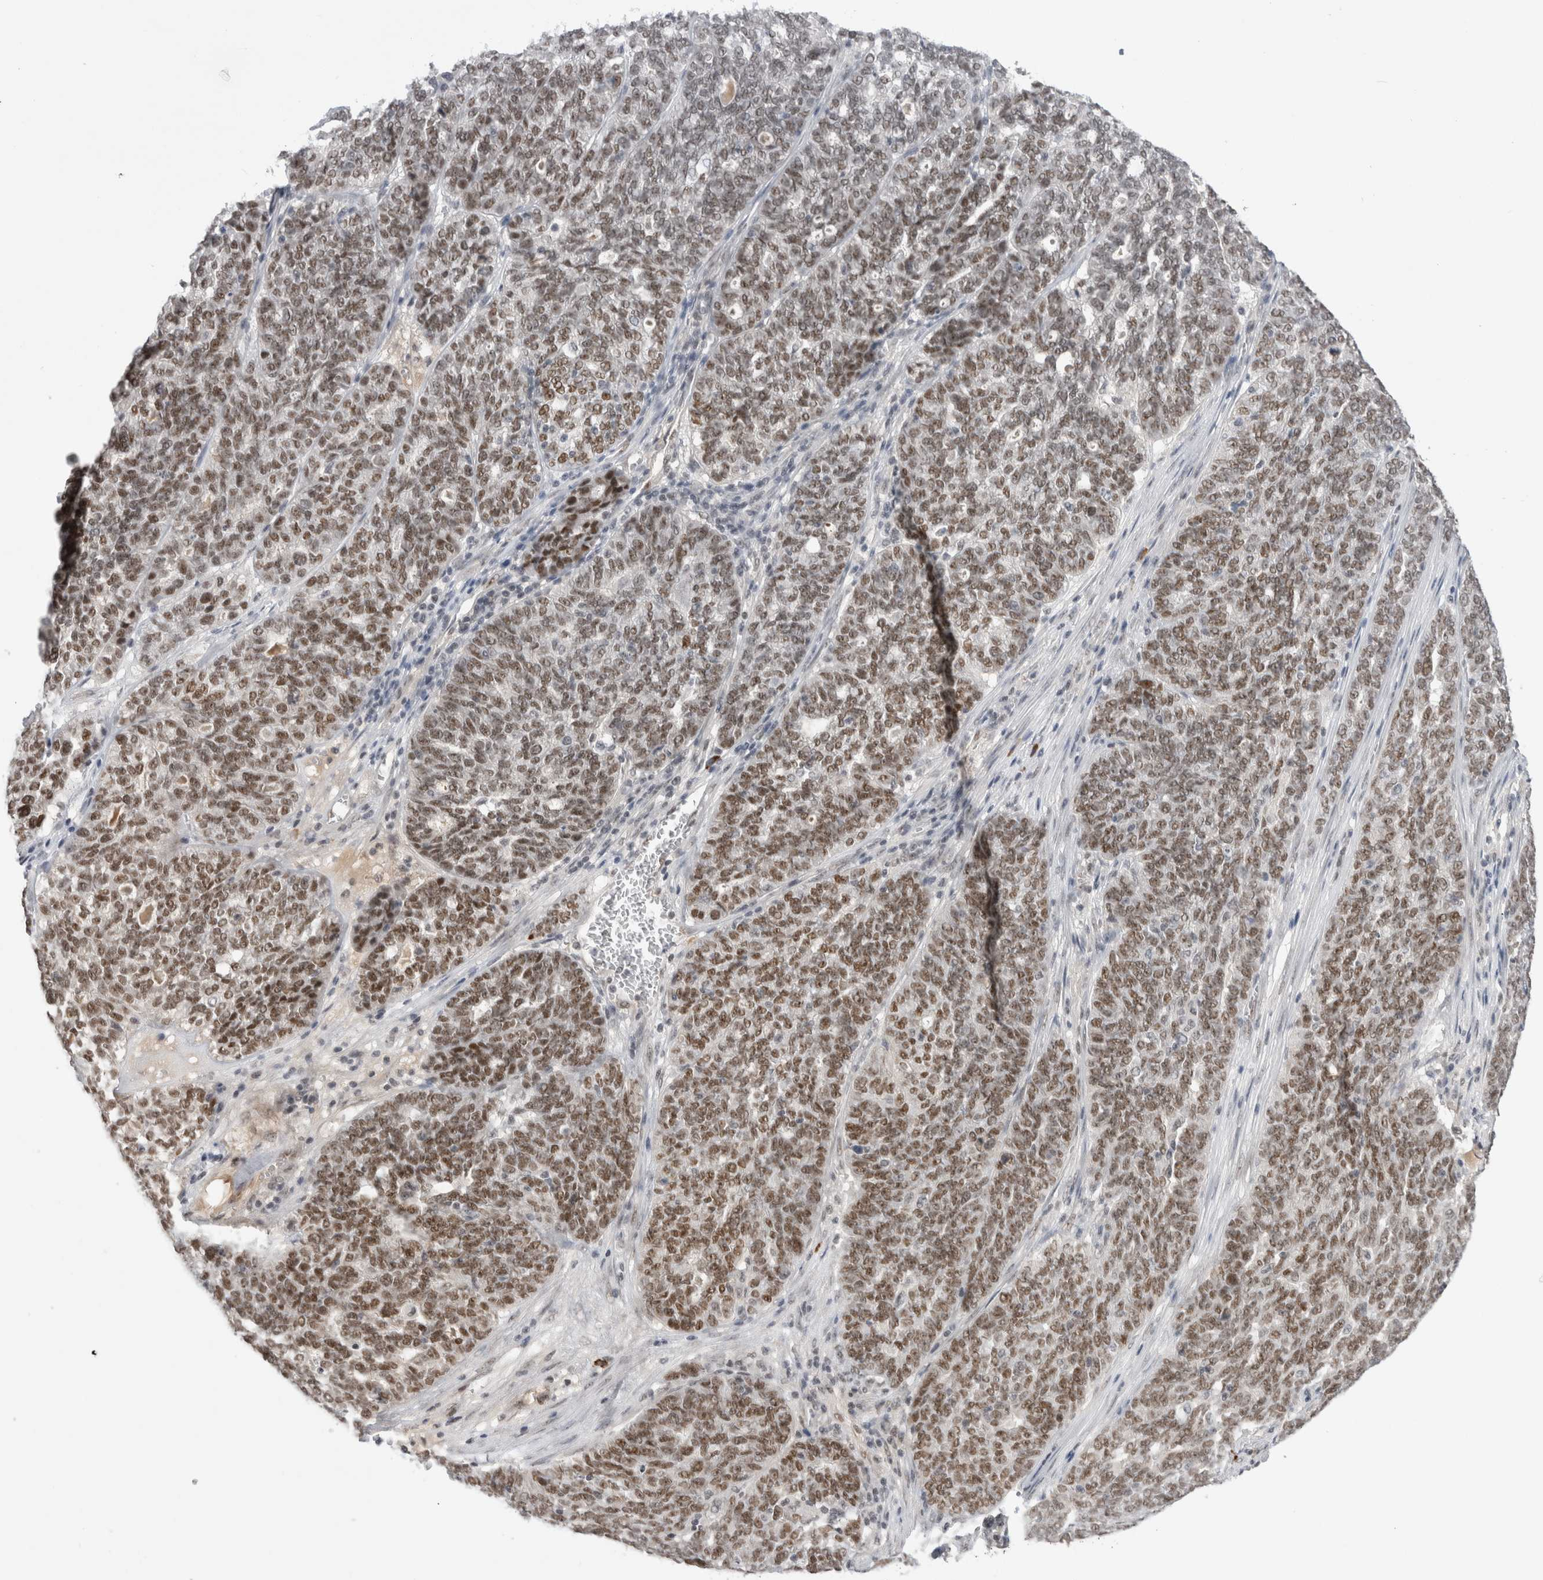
{"staining": {"intensity": "moderate", "quantity": ">75%", "location": "nuclear"}, "tissue": "ovarian cancer", "cell_type": "Tumor cells", "image_type": "cancer", "snomed": [{"axis": "morphology", "description": "Cystadenocarcinoma, serous, NOS"}, {"axis": "topography", "description": "Ovary"}], "caption": "Protein expression analysis of human ovarian cancer (serous cystadenocarcinoma) reveals moderate nuclear staining in approximately >75% of tumor cells. (Brightfield microscopy of DAB IHC at high magnification).", "gene": "ZNF24", "patient": {"sex": "female", "age": 59}}